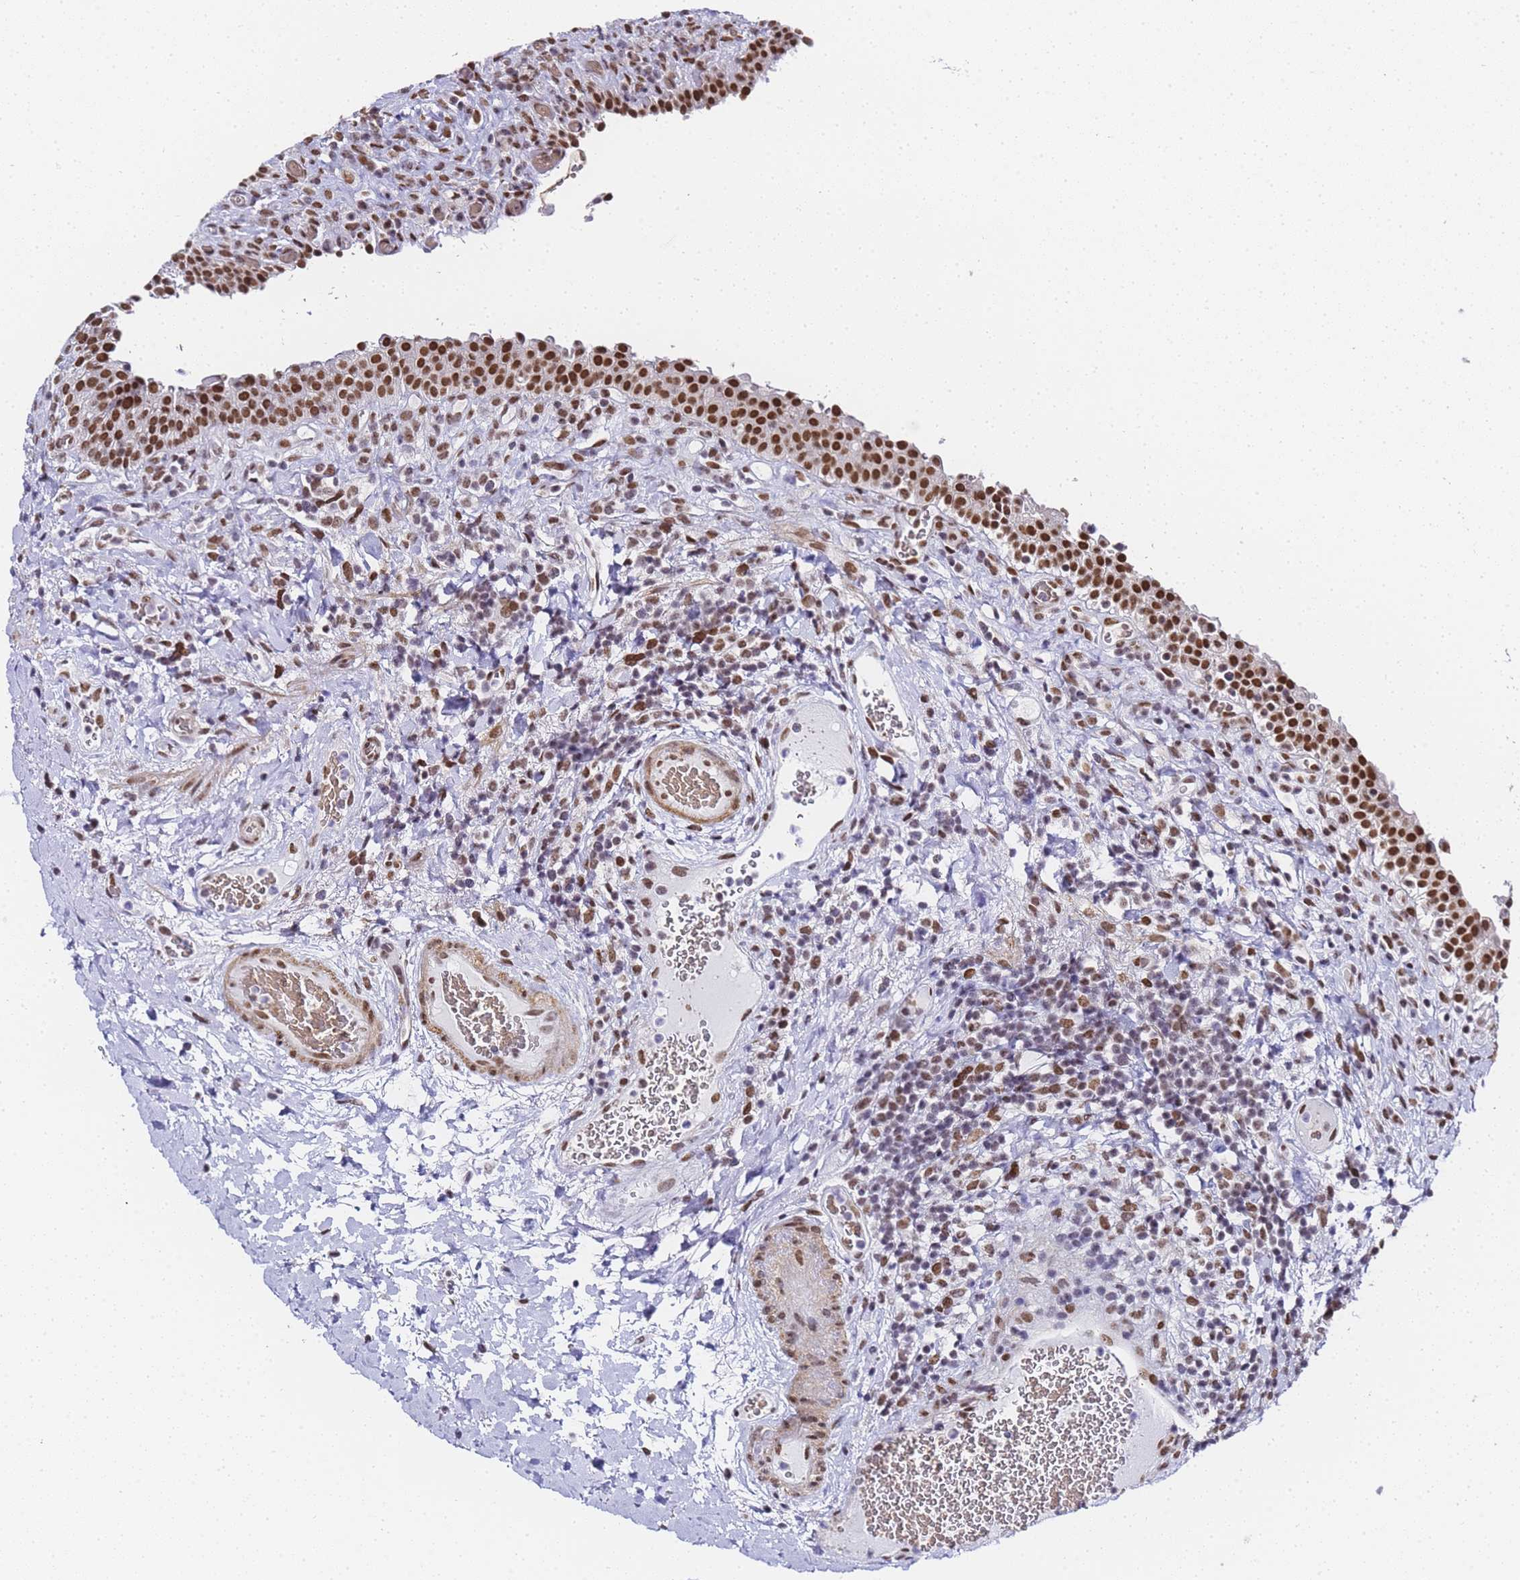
{"staining": {"intensity": "strong", "quantity": ">75%", "location": "nuclear"}, "tissue": "urinary bladder", "cell_type": "Urothelial cells", "image_type": "normal", "snomed": [{"axis": "morphology", "description": "Normal tissue, NOS"}, {"axis": "morphology", "description": "Inflammation, NOS"}, {"axis": "topography", "description": "Urinary bladder"}], "caption": "A micrograph of urinary bladder stained for a protein reveals strong nuclear brown staining in urothelial cells.", "gene": "POLR1A", "patient": {"sex": "male", "age": 64}}